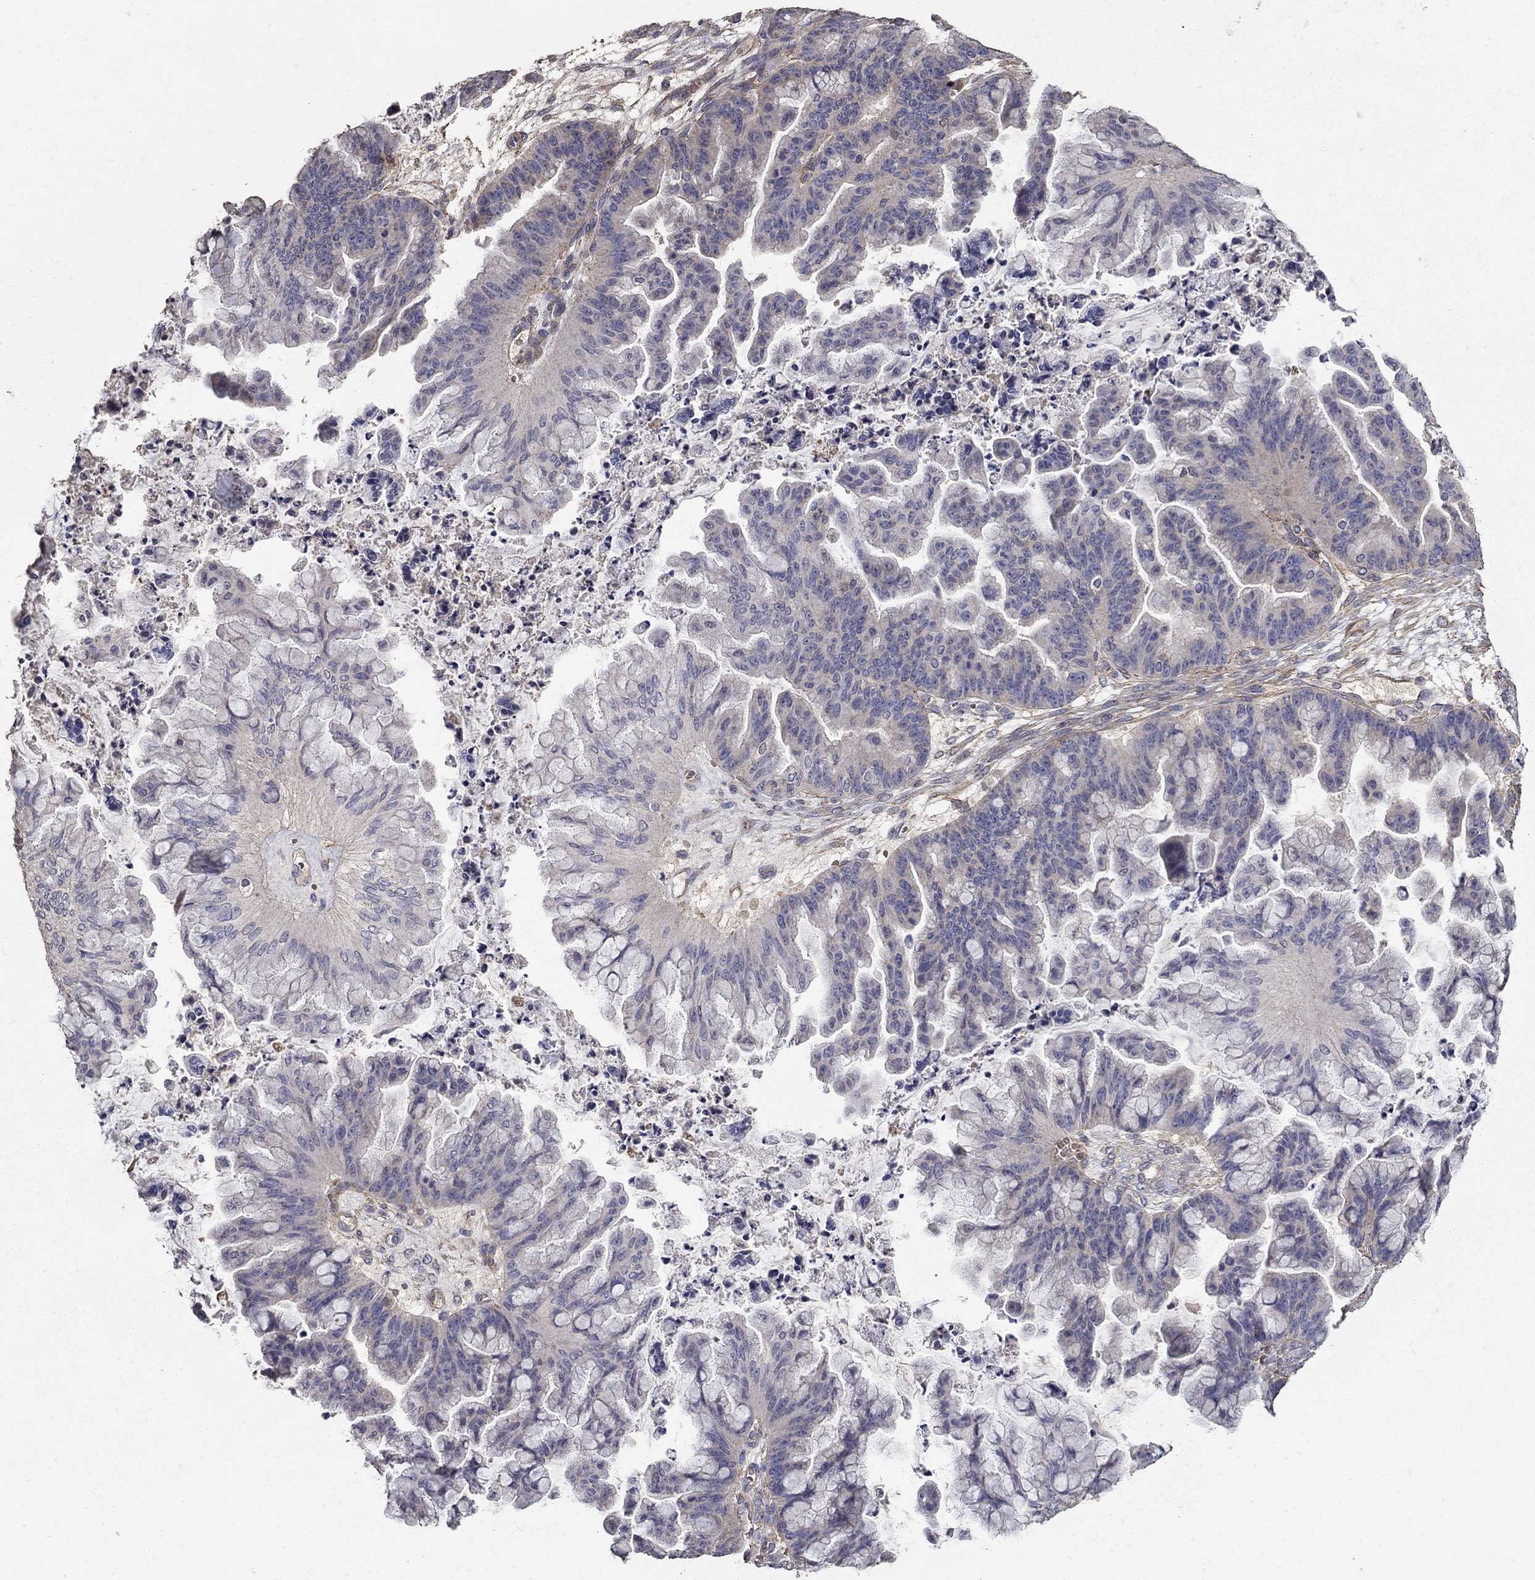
{"staining": {"intensity": "negative", "quantity": "none", "location": "none"}, "tissue": "ovarian cancer", "cell_type": "Tumor cells", "image_type": "cancer", "snomed": [{"axis": "morphology", "description": "Cystadenocarcinoma, mucinous, NOS"}, {"axis": "topography", "description": "Ovary"}], "caption": "DAB (3,3'-diaminobenzidine) immunohistochemical staining of ovarian mucinous cystadenocarcinoma exhibits no significant staining in tumor cells. (DAB IHC with hematoxylin counter stain).", "gene": "MPP2", "patient": {"sex": "female", "age": 67}}